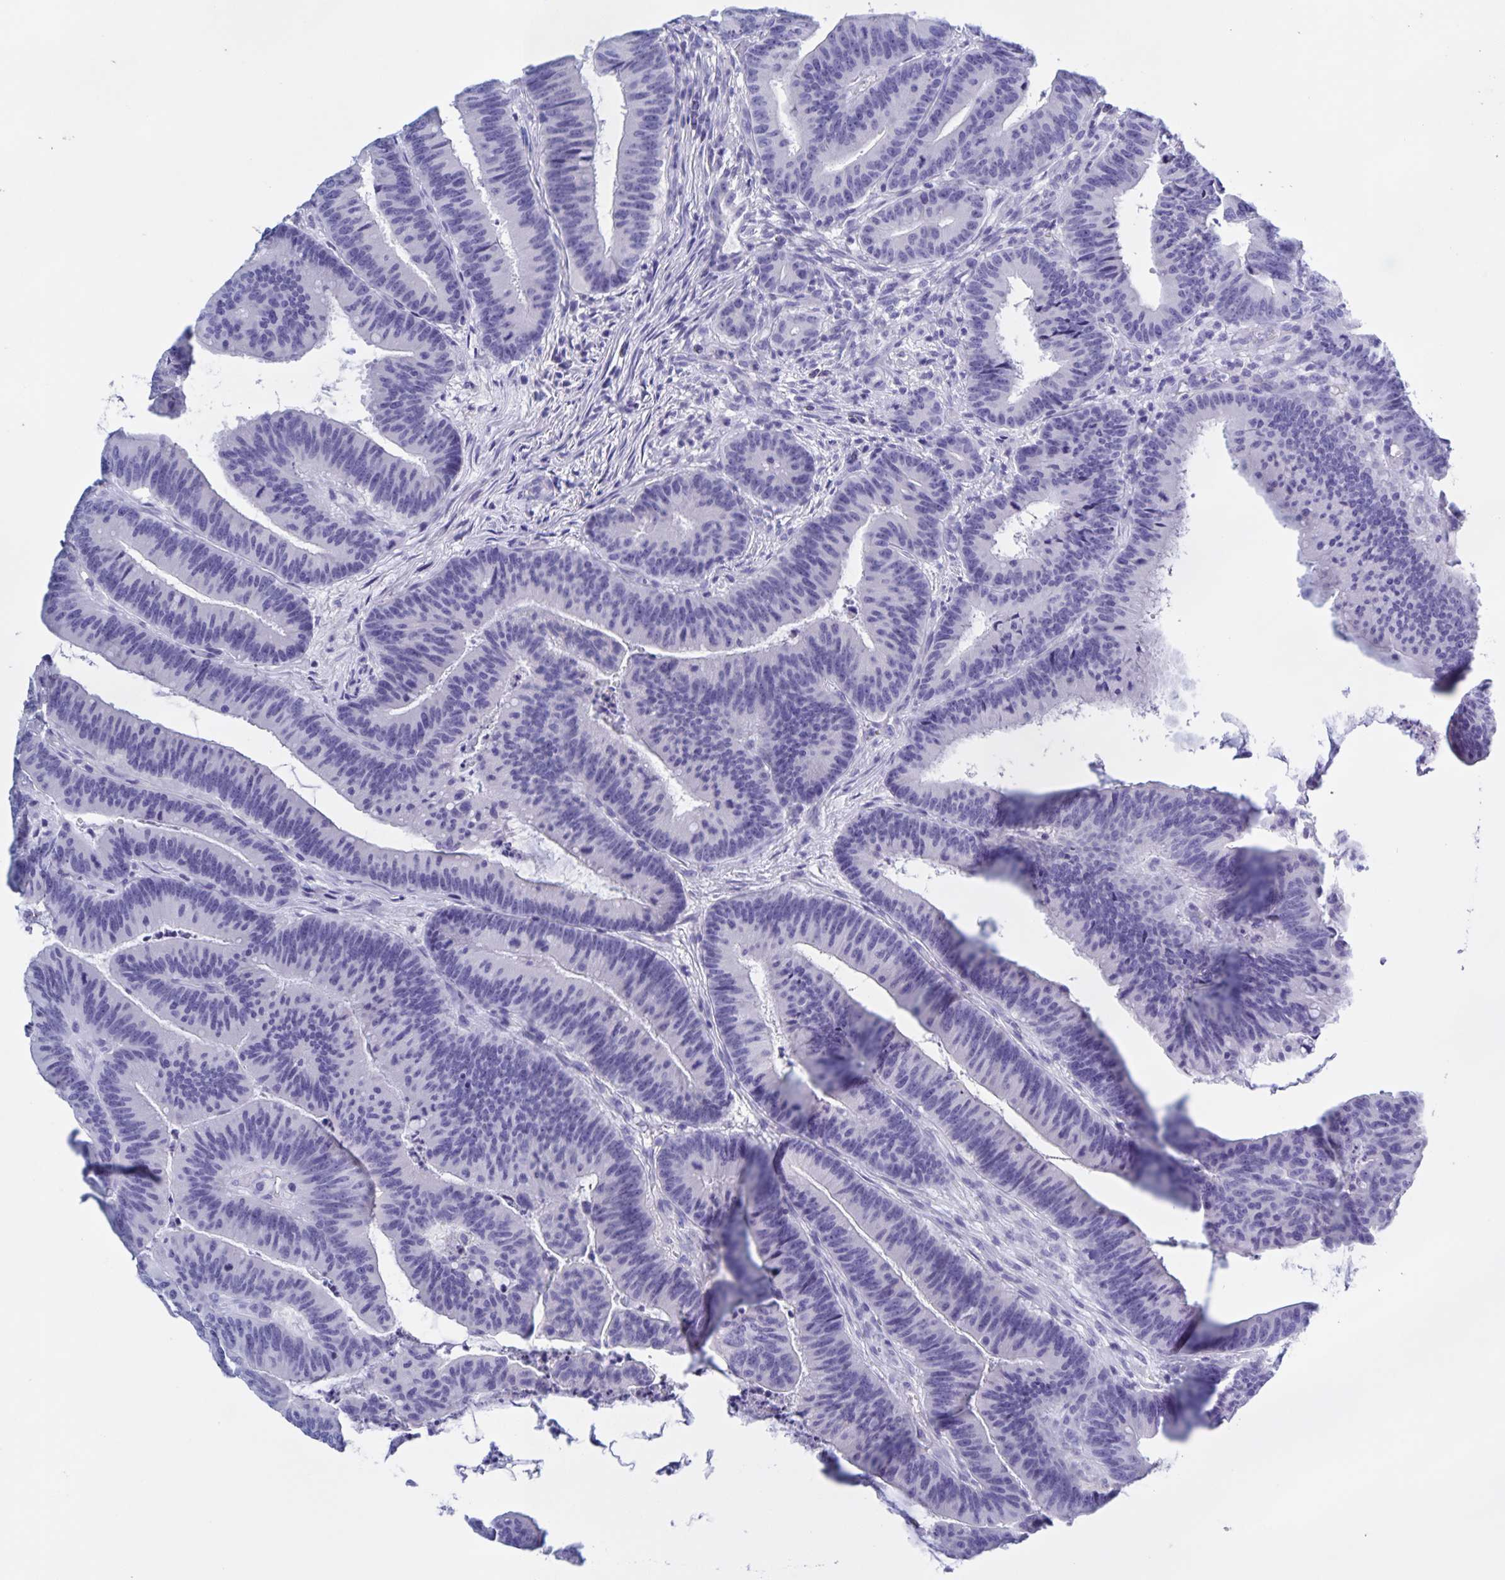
{"staining": {"intensity": "negative", "quantity": "none", "location": "none"}, "tissue": "colorectal cancer", "cell_type": "Tumor cells", "image_type": "cancer", "snomed": [{"axis": "morphology", "description": "Adenocarcinoma, NOS"}, {"axis": "topography", "description": "Colon"}], "caption": "This is a micrograph of IHC staining of adenocarcinoma (colorectal), which shows no expression in tumor cells. The staining was performed using DAB (3,3'-diaminobenzidine) to visualize the protein expression in brown, while the nuclei were stained in blue with hematoxylin (Magnification: 20x).", "gene": "CATSPER4", "patient": {"sex": "female", "age": 78}}